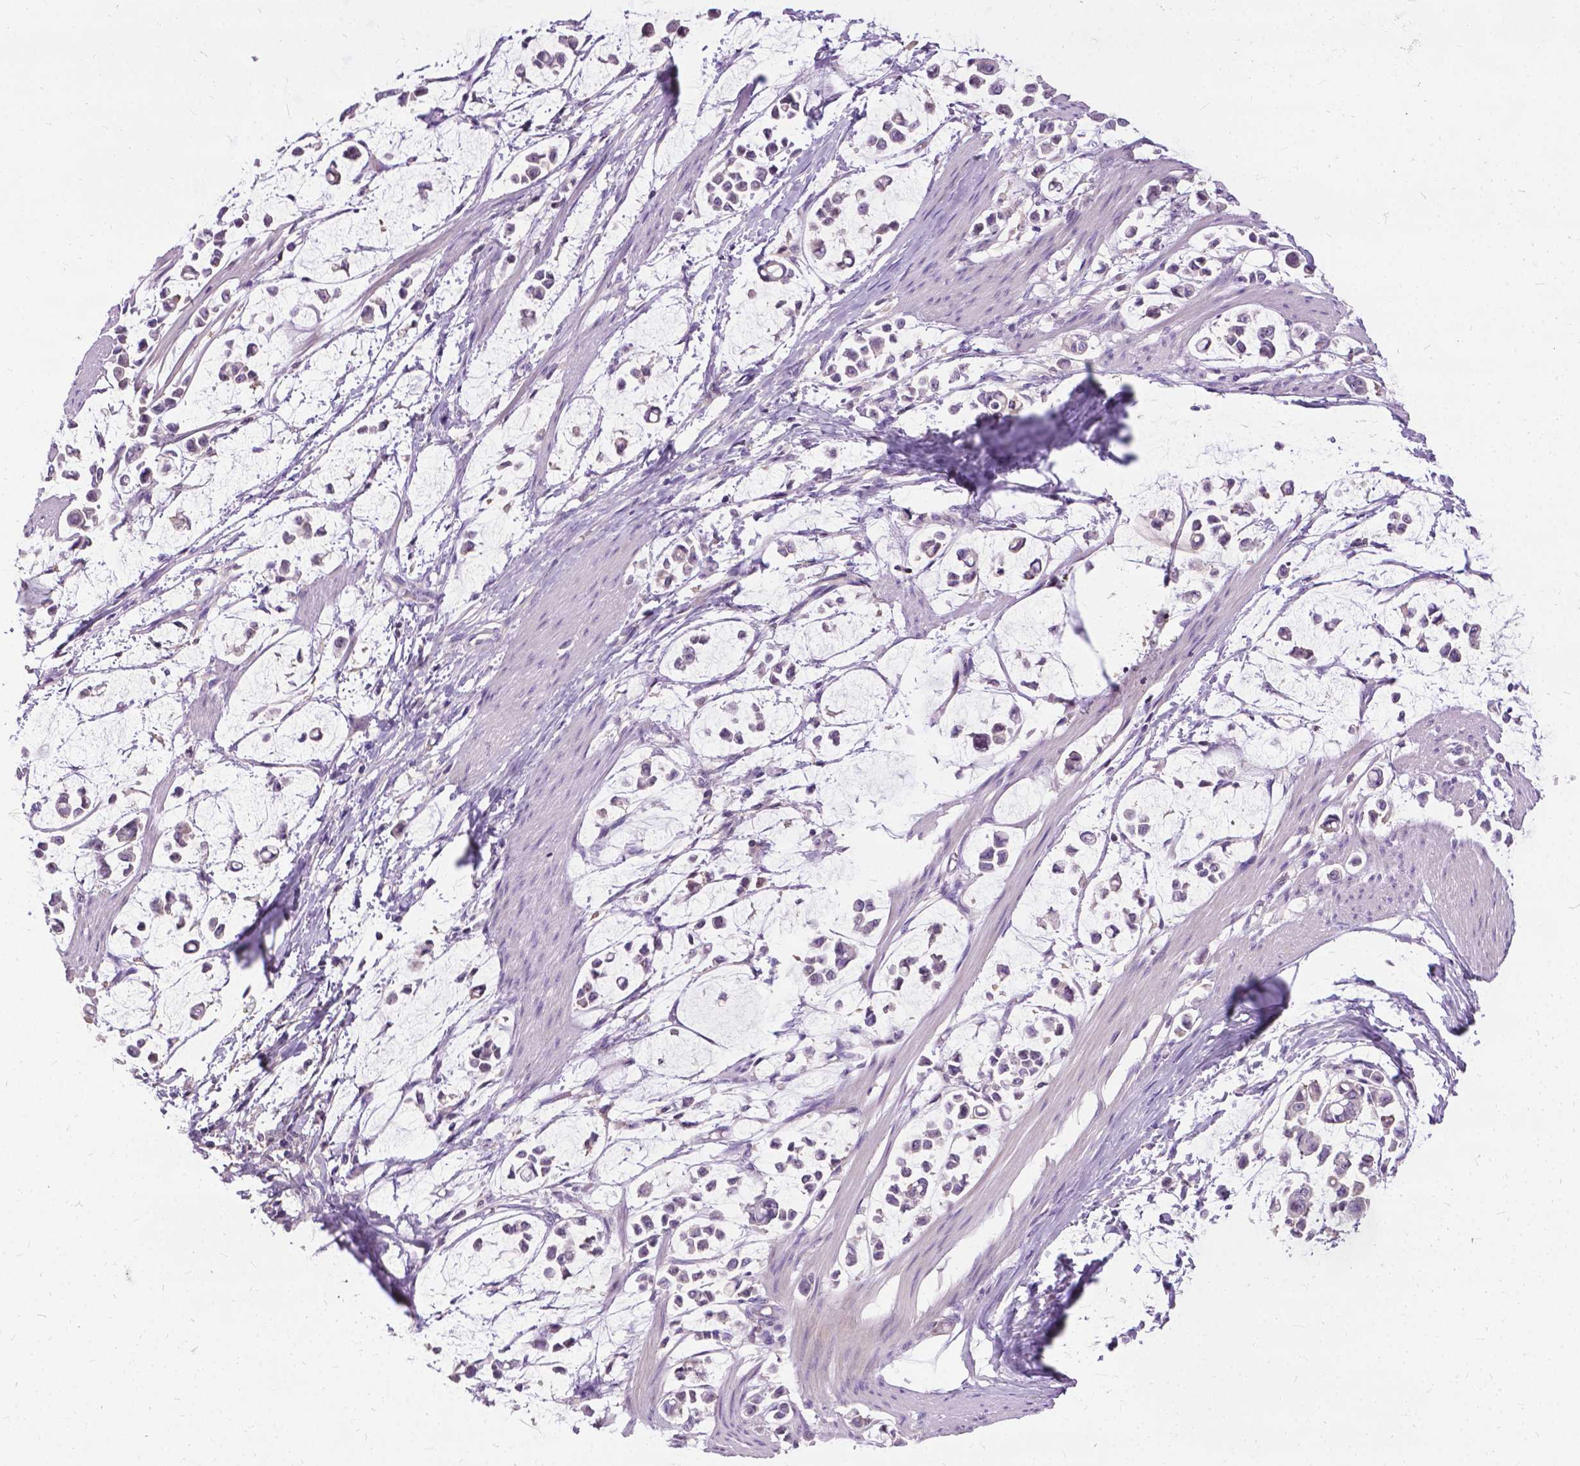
{"staining": {"intensity": "negative", "quantity": "none", "location": "none"}, "tissue": "stomach cancer", "cell_type": "Tumor cells", "image_type": "cancer", "snomed": [{"axis": "morphology", "description": "Adenocarcinoma, NOS"}, {"axis": "topography", "description": "Stomach"}], "caption": "Tumor cells show no significant protein positivity in stomach cancer. (Stains: DAB immunohistochemistry with hematoxylin counter stain, Microscopy: brightfield microscopy at high magnification).", "gene": "JAK3", "patient": {"sex": "male", "age": 82}}